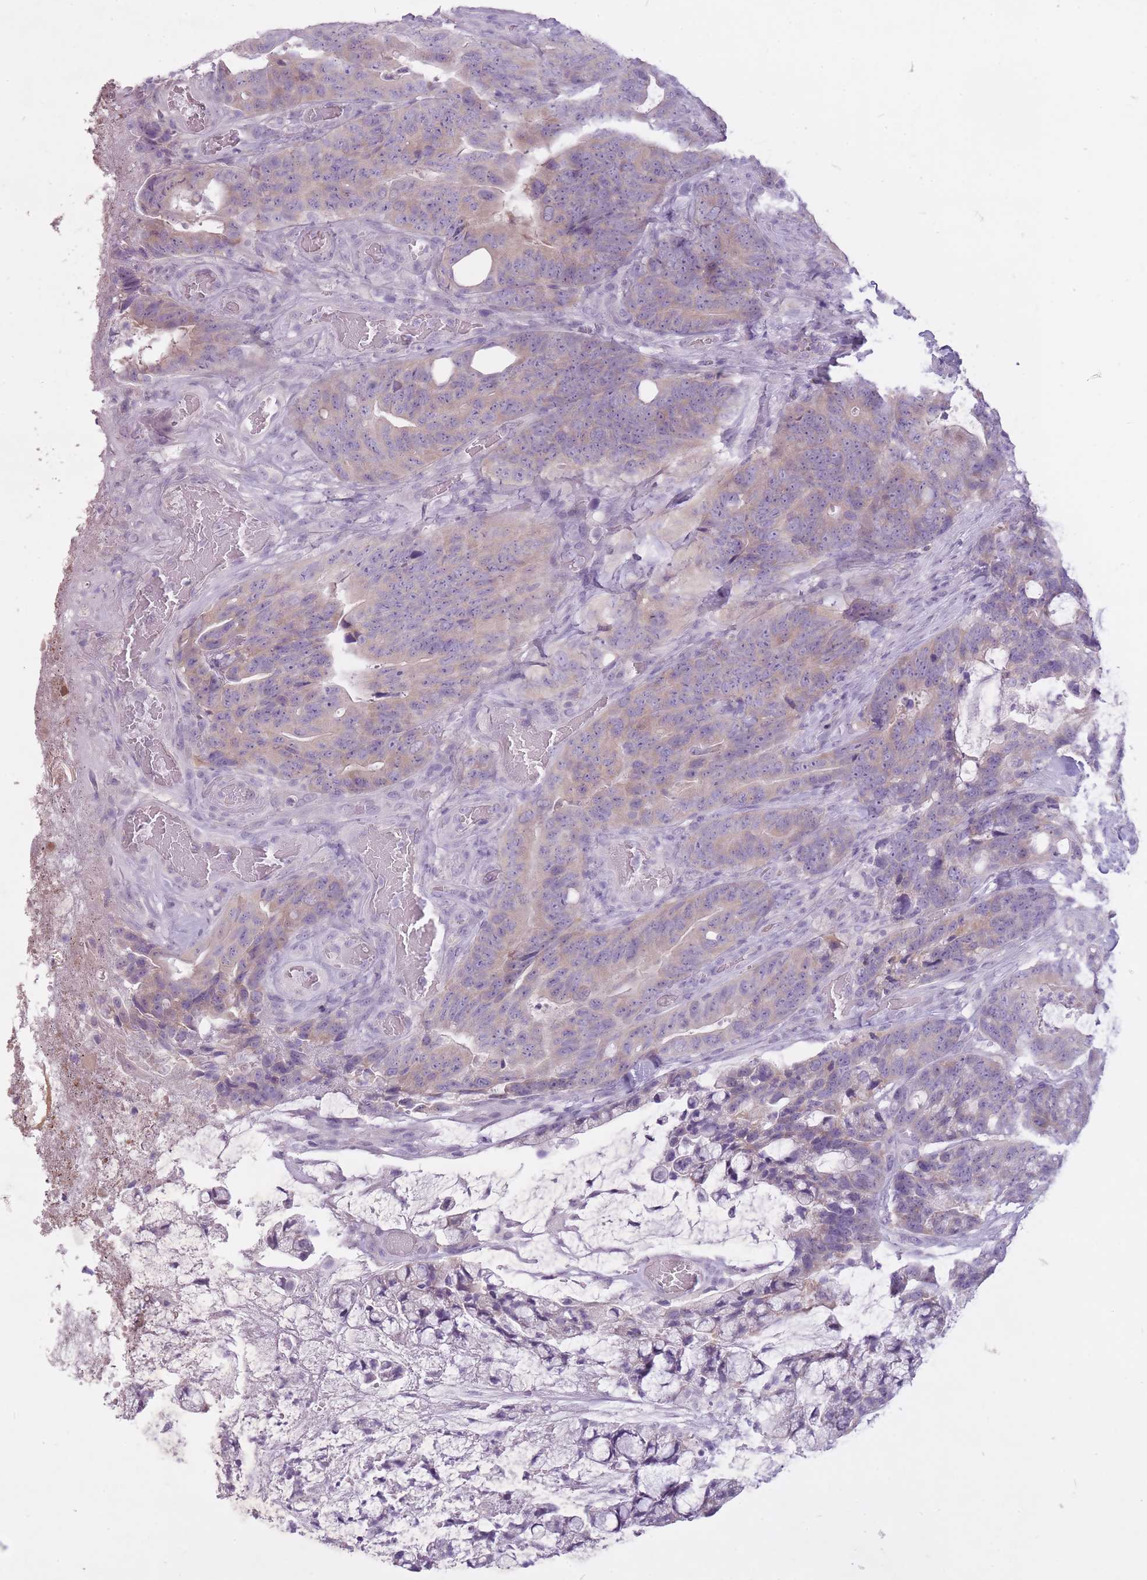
{"staining": {"intensity": "weak", "quantity": "25%-75%", "location": "cytoplasmic/membranous"}, "tissue": "colorectal cancer", "cell_type": "Tumor cells", "image_type": "cancer", "snomed": [{"axis": "morphology", "description": "Adenocarcinoma, NOS"}, {"axis": "topography", "description": "Colon"}], "caption": "Immunohistochemistry photomicrograph of neoplastic tissue: human colorectal adenocarcinoma stained using immunohistochemistry displays low levels of weak protein expression localized specifically in the cytoplasmic/membranous of tumor cells, appearing as a cytoplasmic/membranous brown color.", "gene": "FAM43B", "patient": {"sex": "female", "age": 82}}